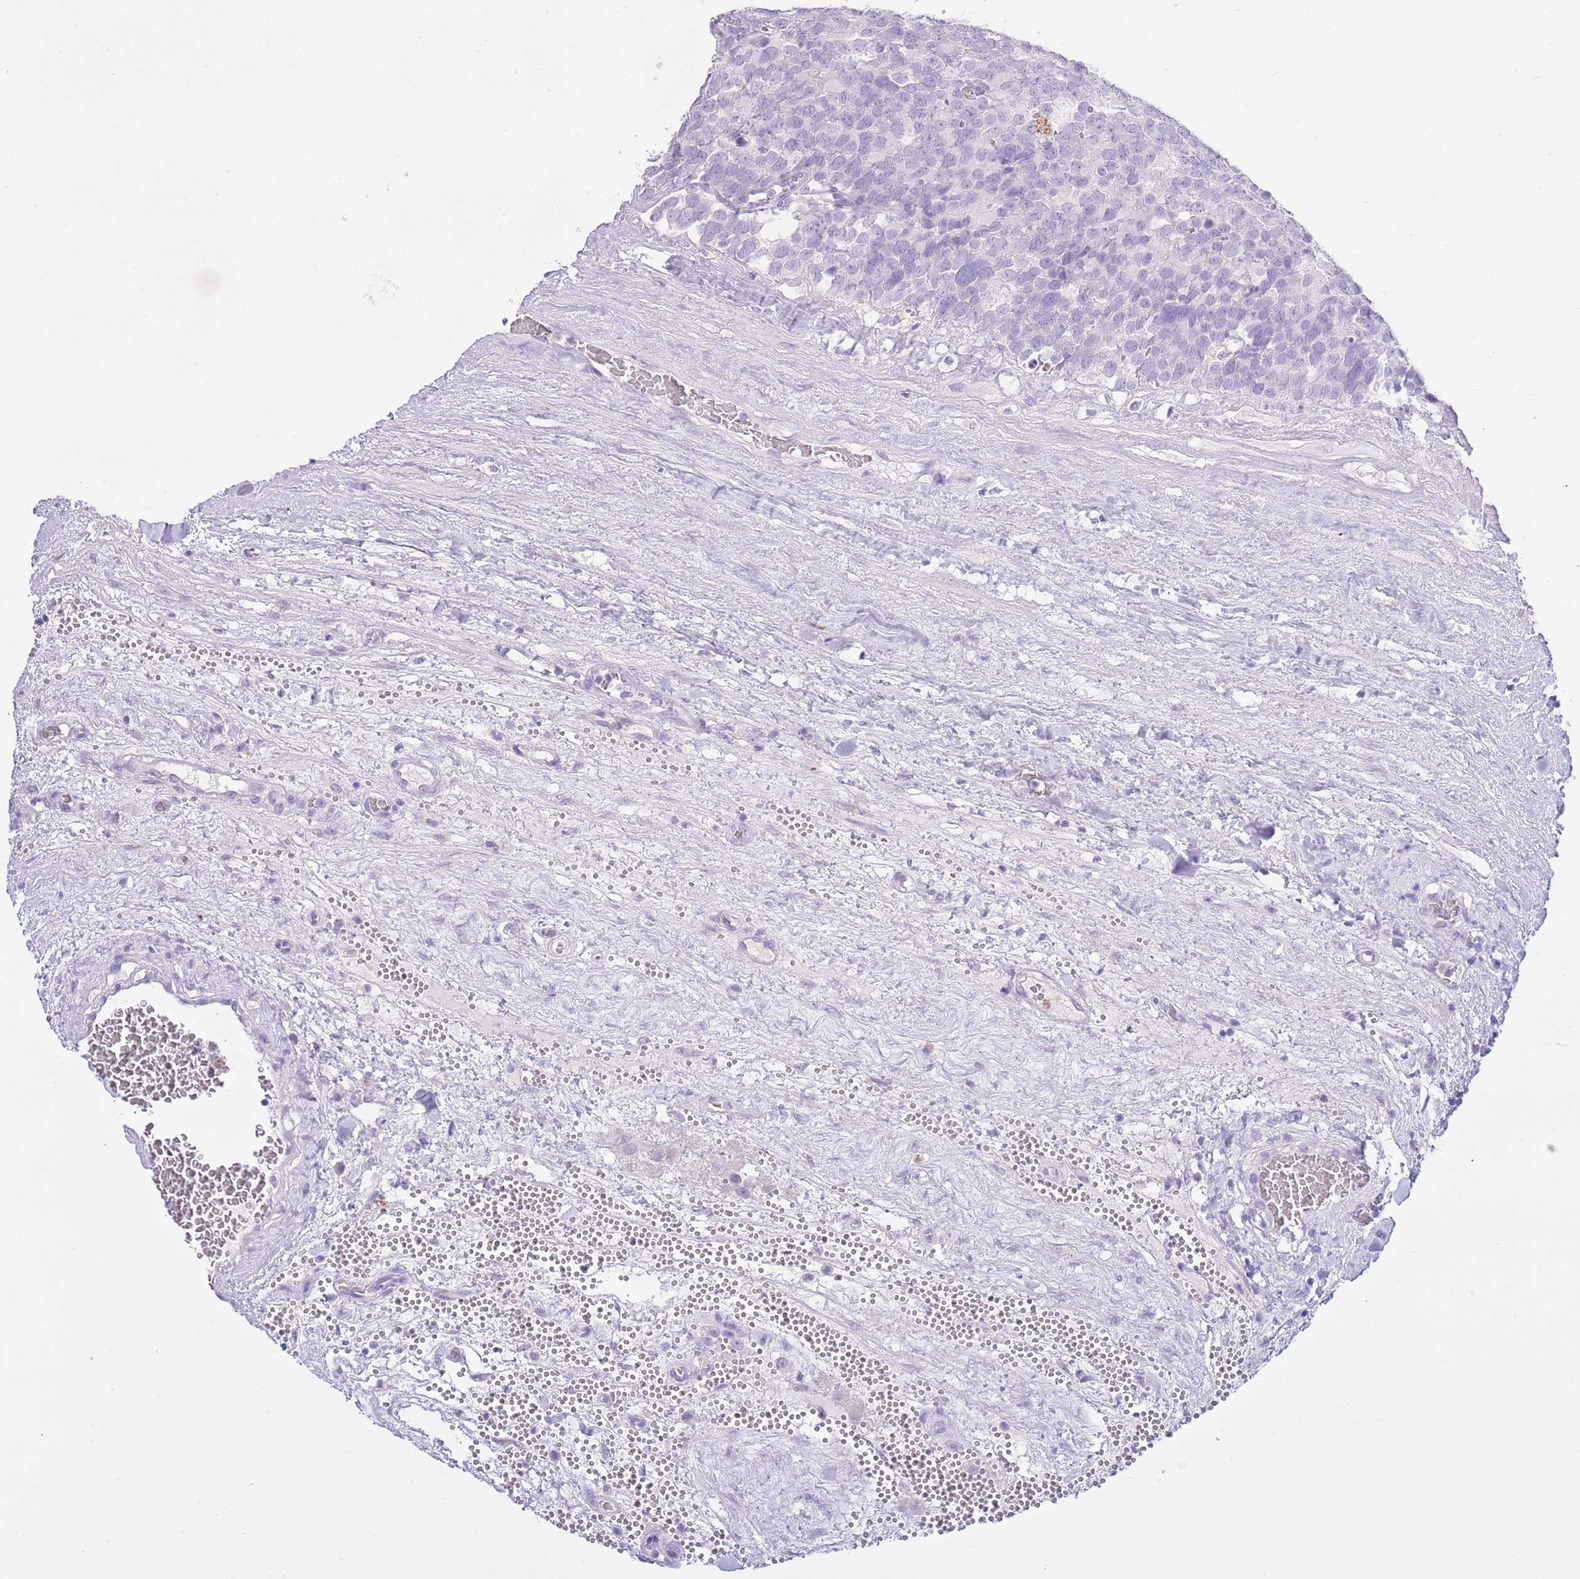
{"staining": {"intensity": "negative", "quantity": "none", "location": "none"}, "tissue": "testis cancer", "cell_type": "Tumor cells", "image_type": "cancer", "snomed": [{"axis": "morphology", "description": "Seminoma, NOS"}, {"axis": "topography", "description": "Testis"}], "caption": "This histopathology image is of testis seminoma stained with immunohistochemistry to label a protein in brown with the nuclei are counter-stained blue. There is no positivity in tumor cells.", "gene": "OR2Z1", "patient": {"sex": "male", "age": 71}}